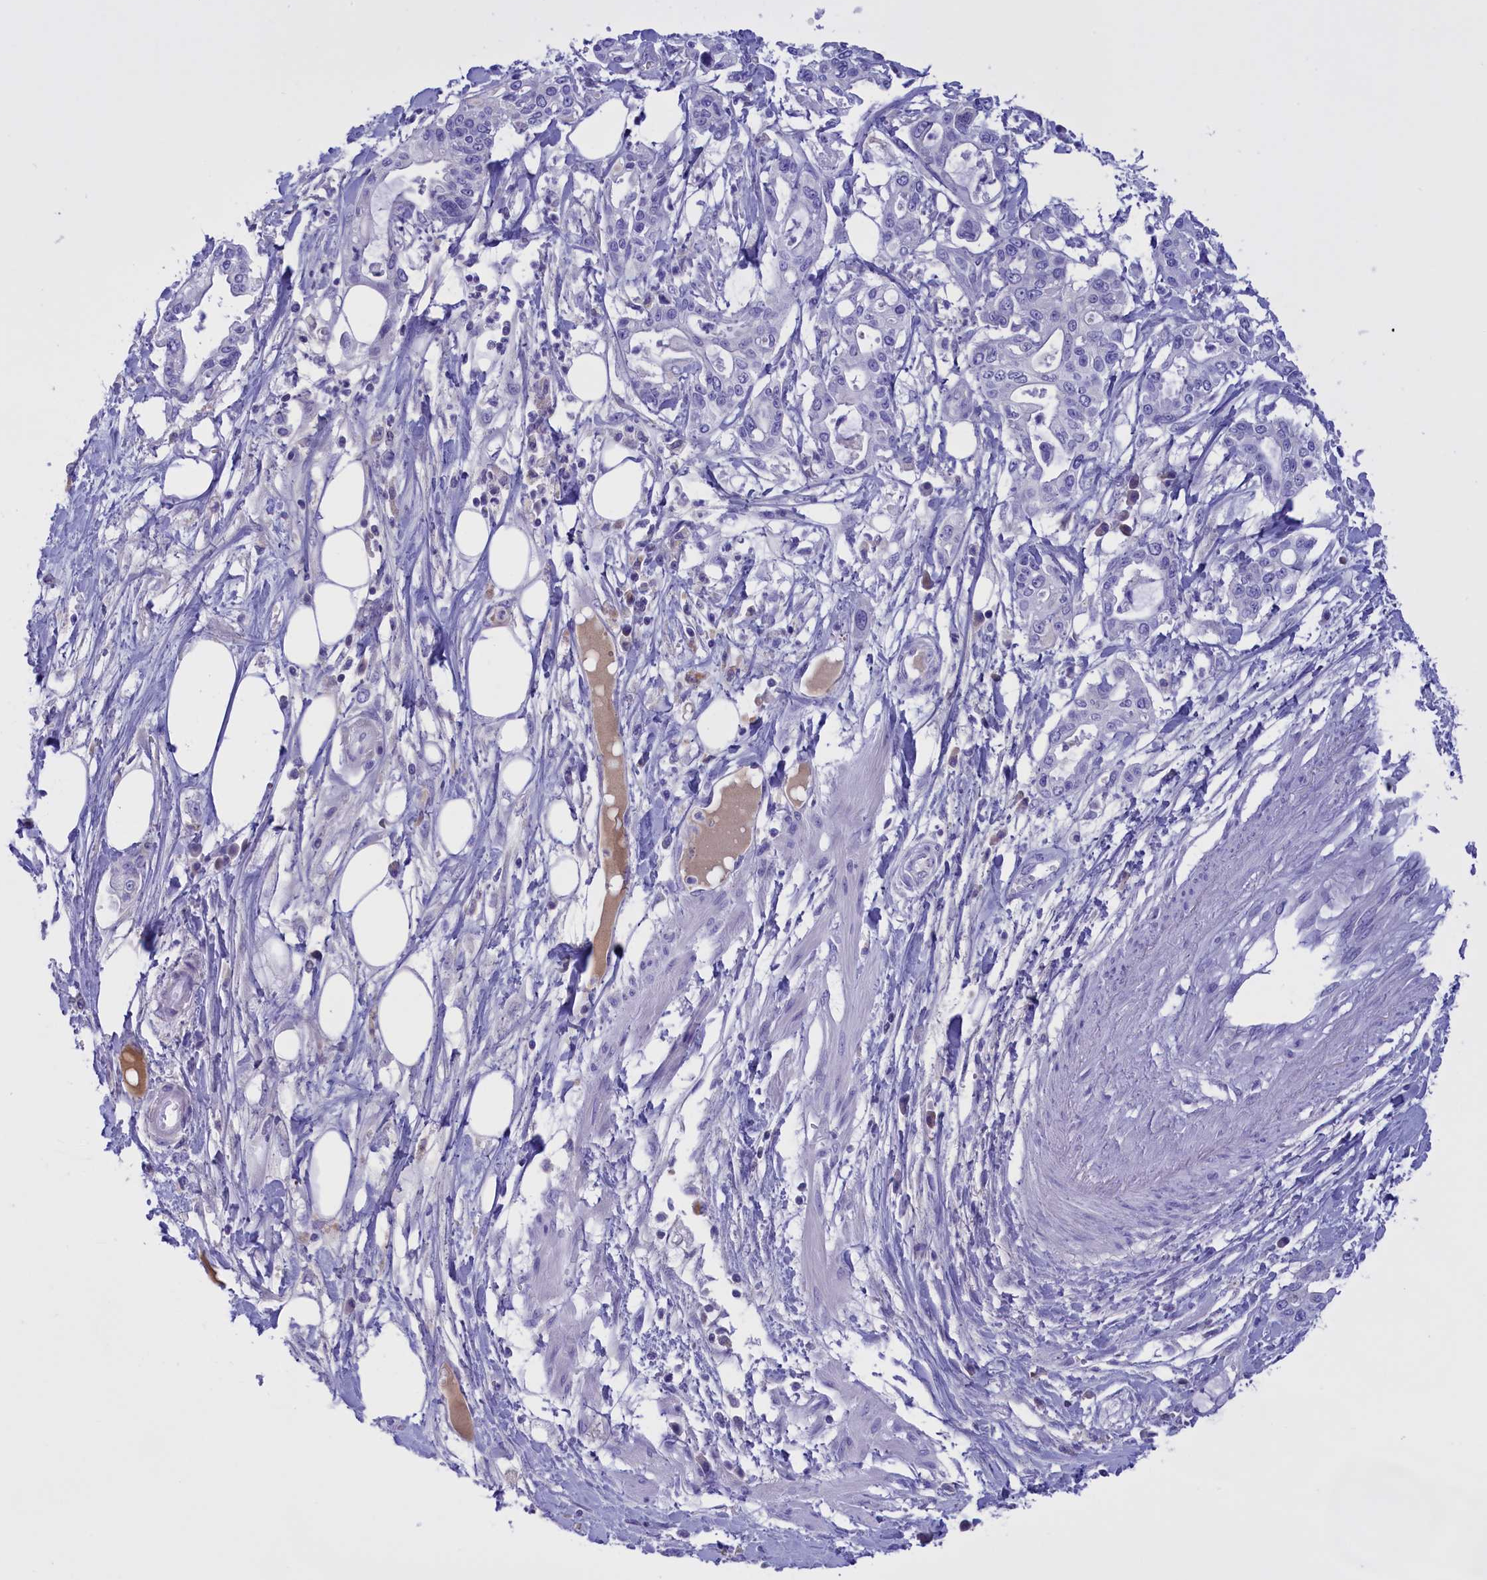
{"staining": {"intensity": "negative", "quantity": "none", "location": "none"}, "tissue": "pancreatic cancer", "cell_type": "Tumor cells", "image_type": "cancer", "snomed": [{"axis": "morphology", "description": "Adenocarcinoma, NOS"}, {"axis": "topography", "description": "Pancreas"}], "caption": "Immunohistochemistry (IHC) histopathology image of human pancreatic cancer (adenocarcinoma) stained for a protein (brown), which shows no expression in tumor cells. The staining was performed using DAB (3,3'-diaminobenzidine) to visualize the protein expression in brown, while the nuclei were stained in blue with hematoxylin (Magnification: 20x).", "gene": "PROK2", "patient": {"sex": "male", "age": 68}}